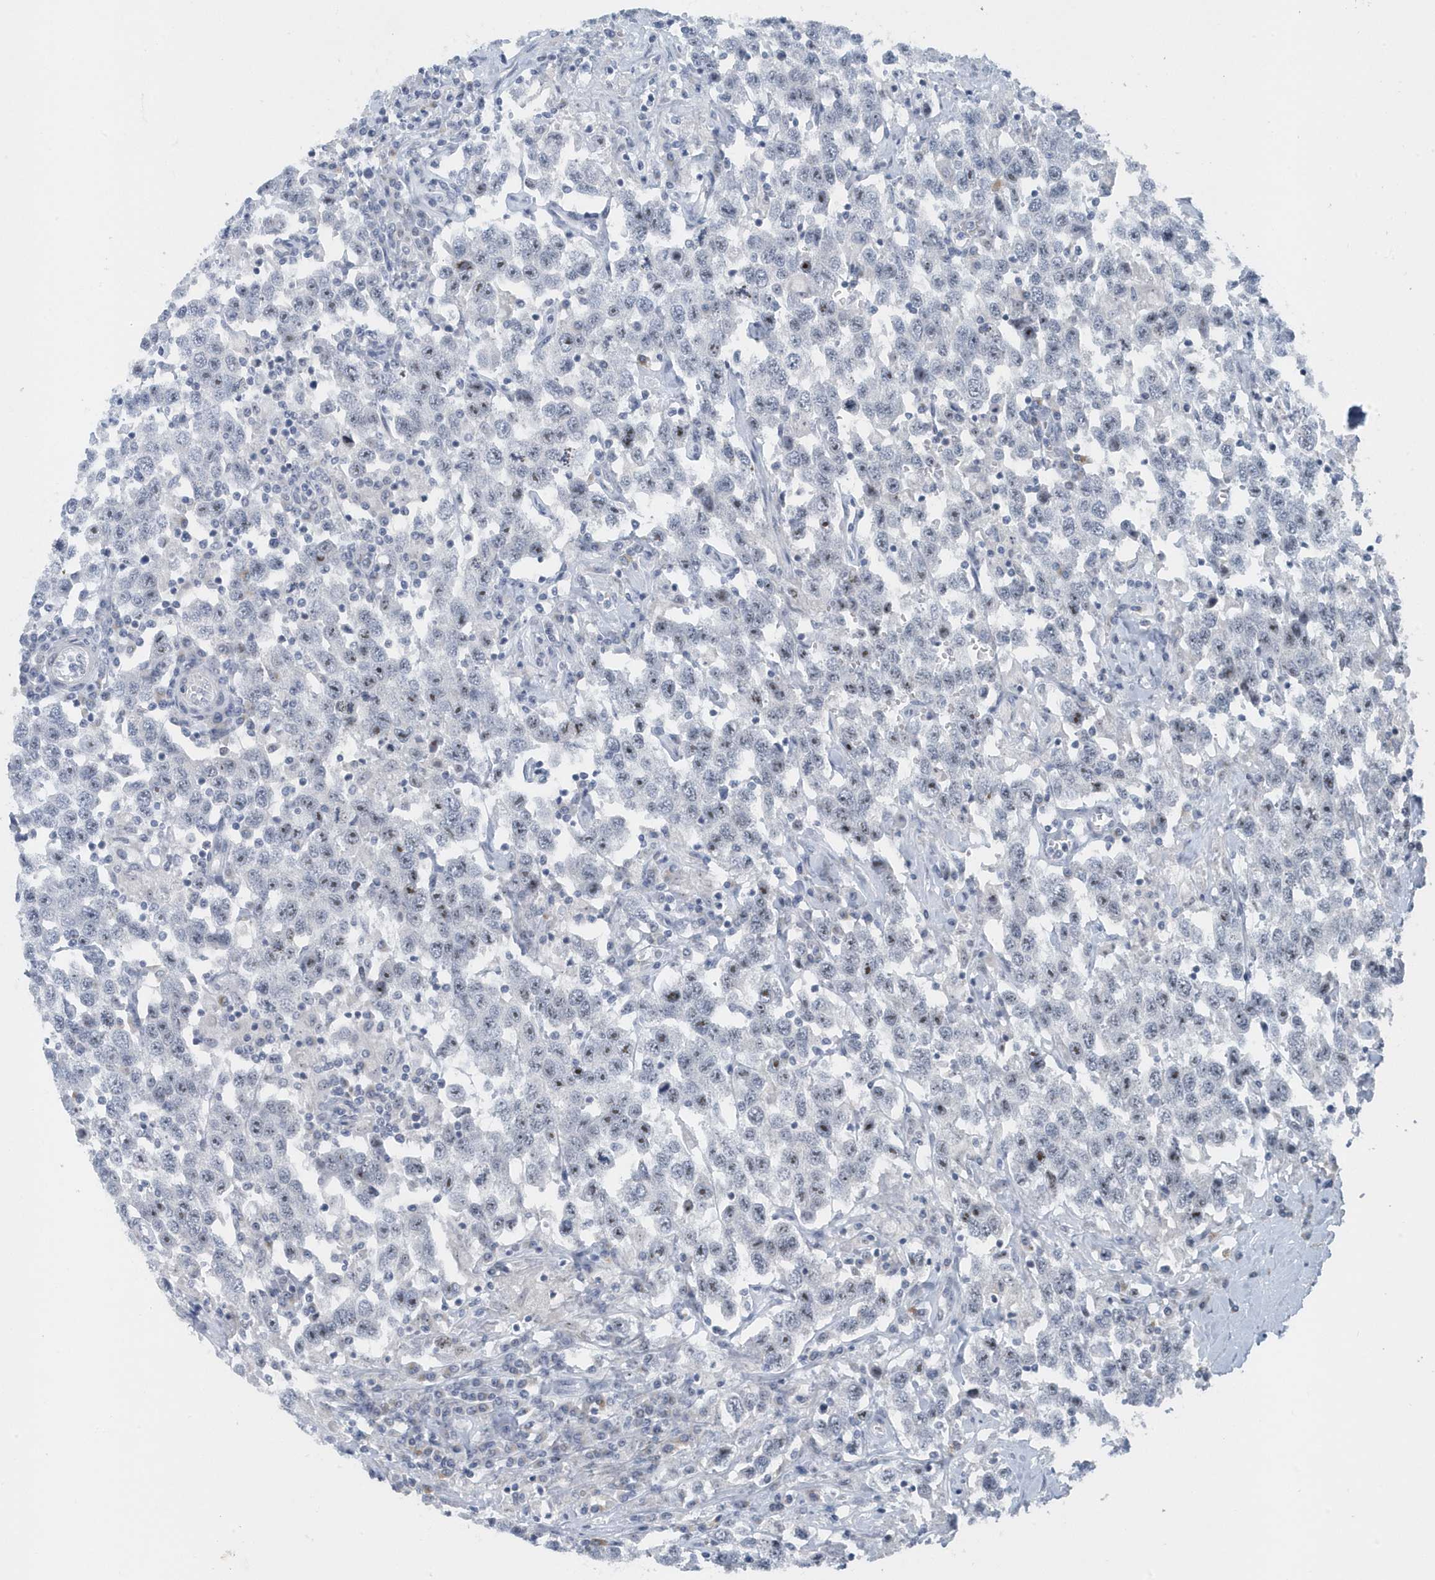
{"staining": {"intensity": "moderate", "quantity": "<25%", "location": "nuclear"}, "tissue": "testis cancer", "cell_type": "Tumor cells", "image_type": "cancer", "snomed": [{"axis": "morphology", "description": "Seminoma, NOS"}, {"axis": "topography", "description": "Testis"}], "caption": "Immunohistochemistry (IHC) (DAB) staining of human testis cancer (seminoma) demonstrates moderate nuclear protein expression in approximately <25% of tumor cells.", "gene": "RPF2", "patient": {"sex": "male", "age": 41}}